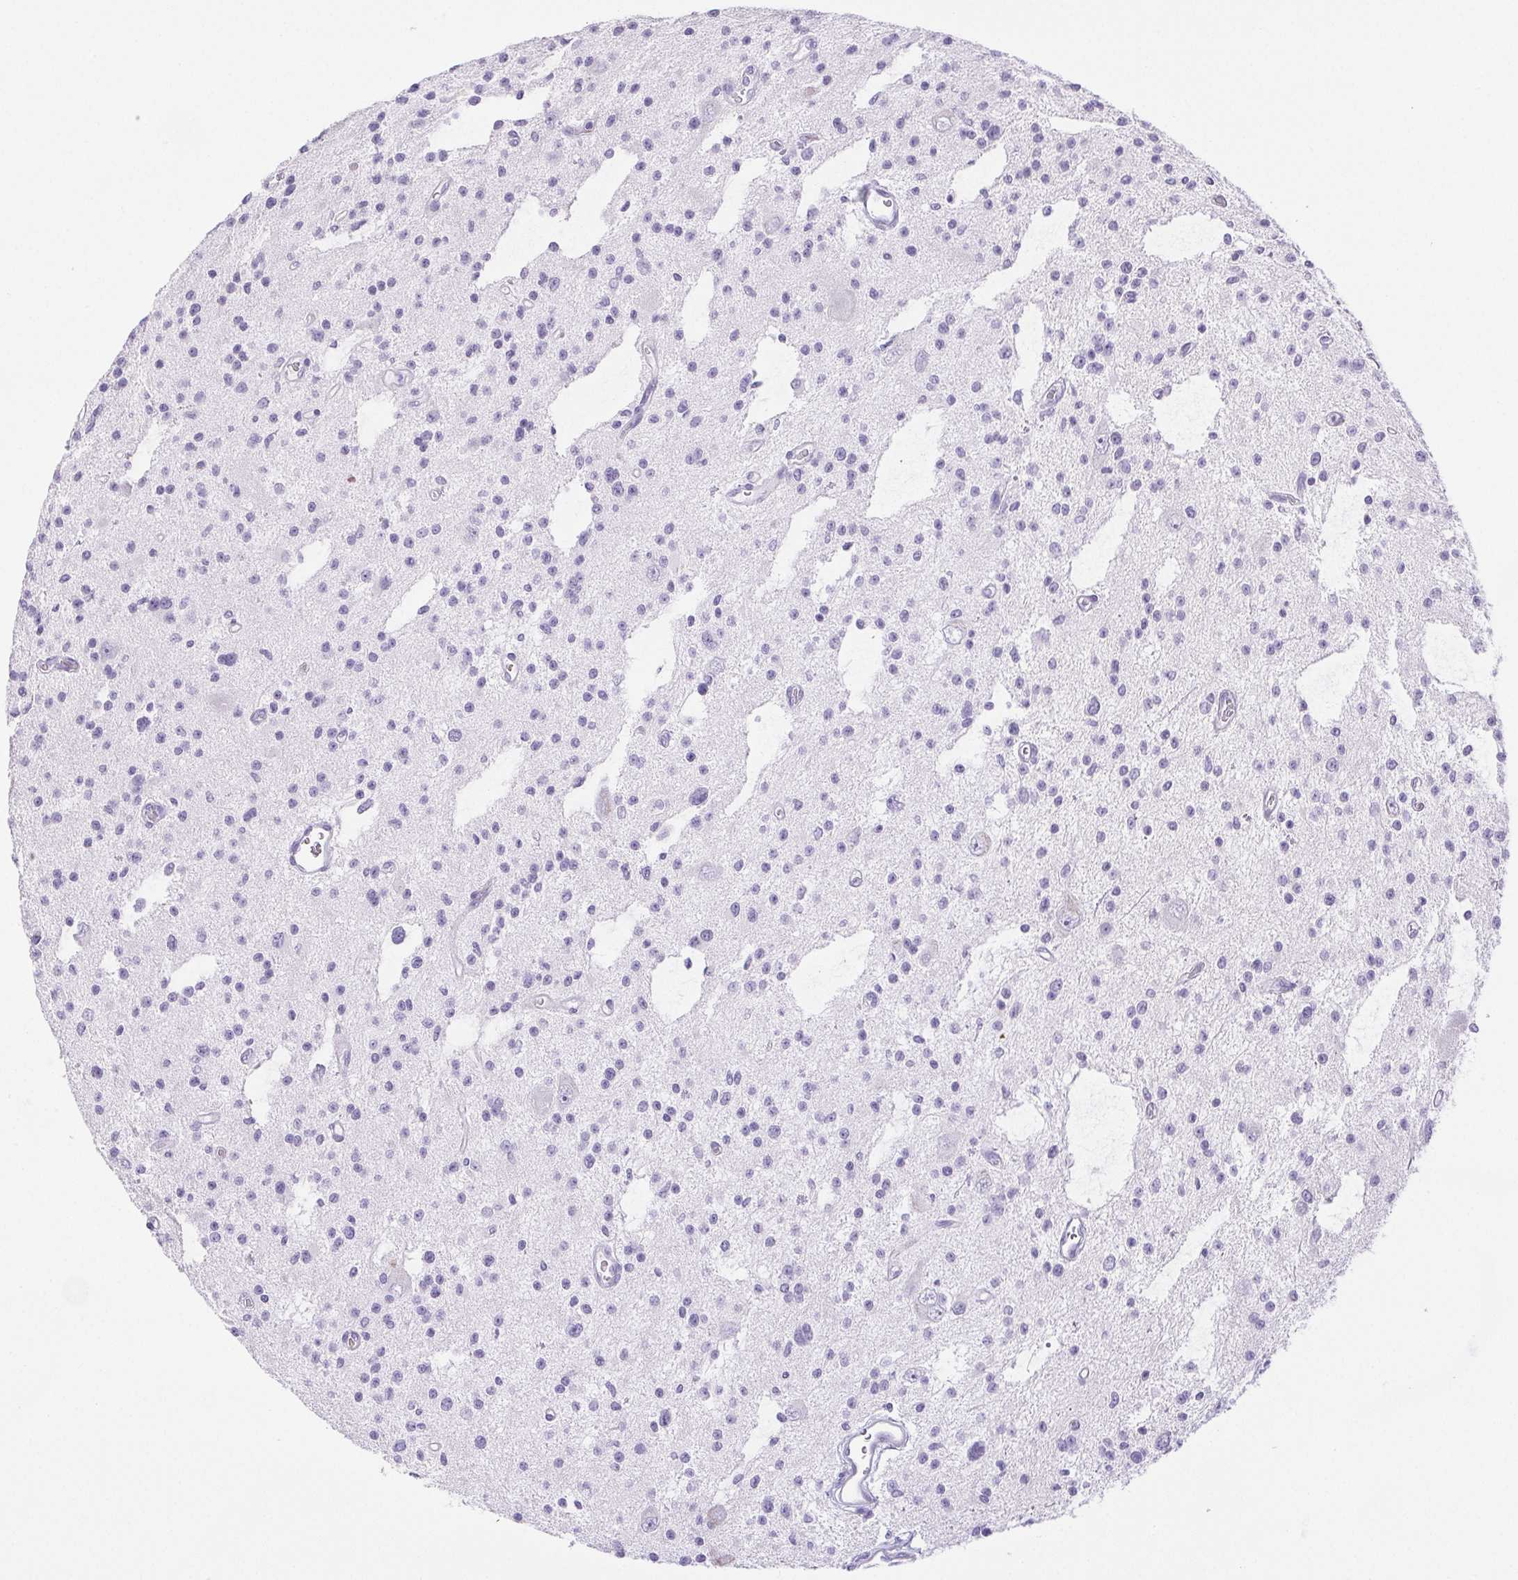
{"staining": {"intensity": "negative", "quantity": "none", "location": "none"}, "tissue": "glioma", "cell_type": "Tumor cells", "image_type": "cancer", "snomed": [{"axis": "morphology", "description": "Glioma, malignant, Low grade"}, {"axis": "topography", "description": "Brain"}], "caption": "IHC micrograph of human glioma stained for a protein (brown), which reveals no expression in tumor cells.", "gene": "PAPPA2", "patient": {"sex": "male", "age": 43}}